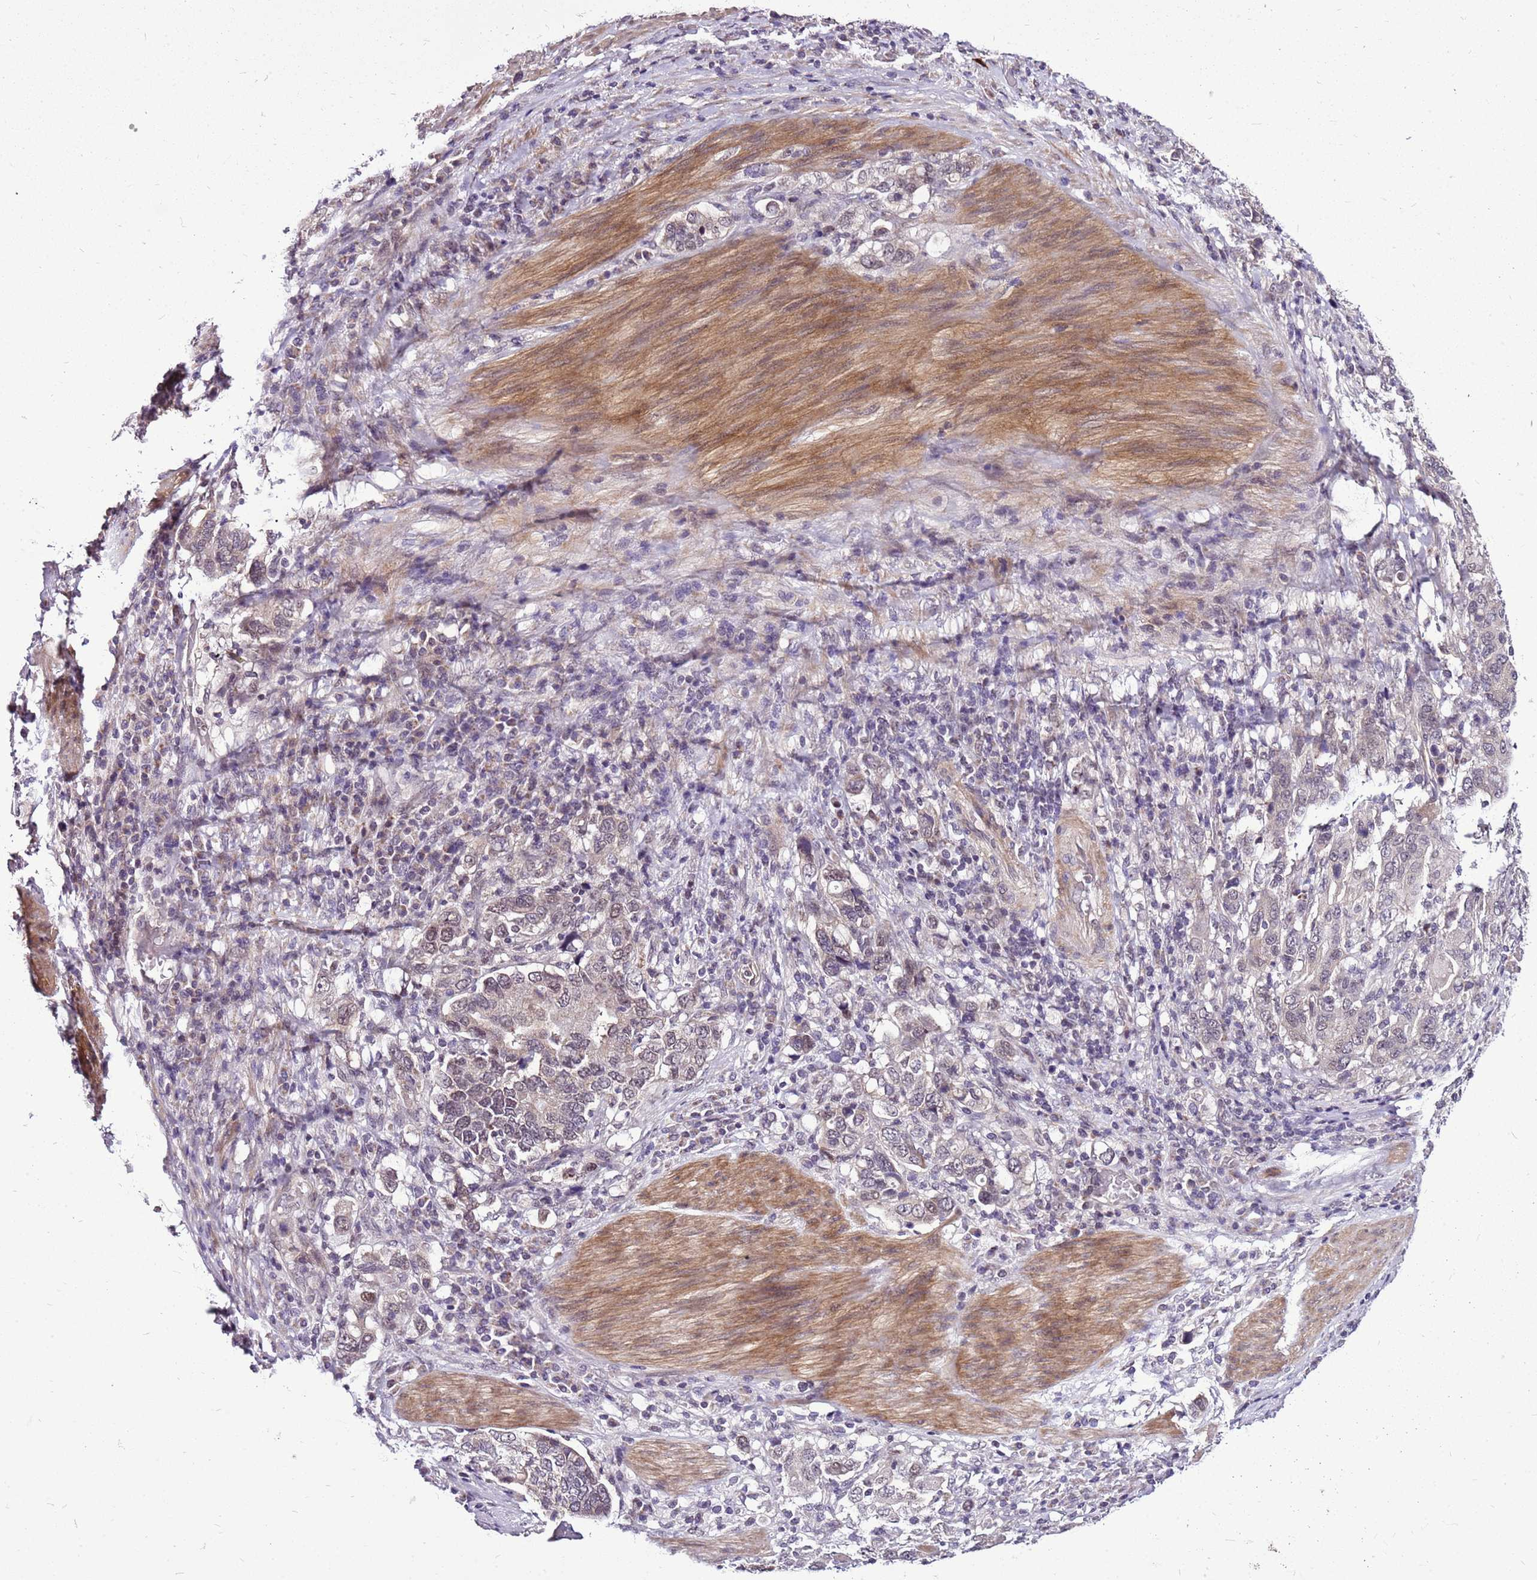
{"staining": {"intensity": "weak", "quantity": "<25%", "location": "nuclear"}, "tissue": "stomach cancer", "cell_type": "Tumor cells", "image_type": "cancer", "snomed": [{"axis": "morphology", "description": "Adenocarcinoma, NOS"}, {"axis": "topography", "description": "Stomach, upper"}, {"axis": "topography", "description": "Stomach"}], "caption": "An IHC micrograph of stomach cancer (adenocarcinoma) is shown. There is no staining in tumor cells of stomach cancer (adenocarcinoma).", "gene": "CCDC166", "patient": {"sex": "male", "age": 62}}